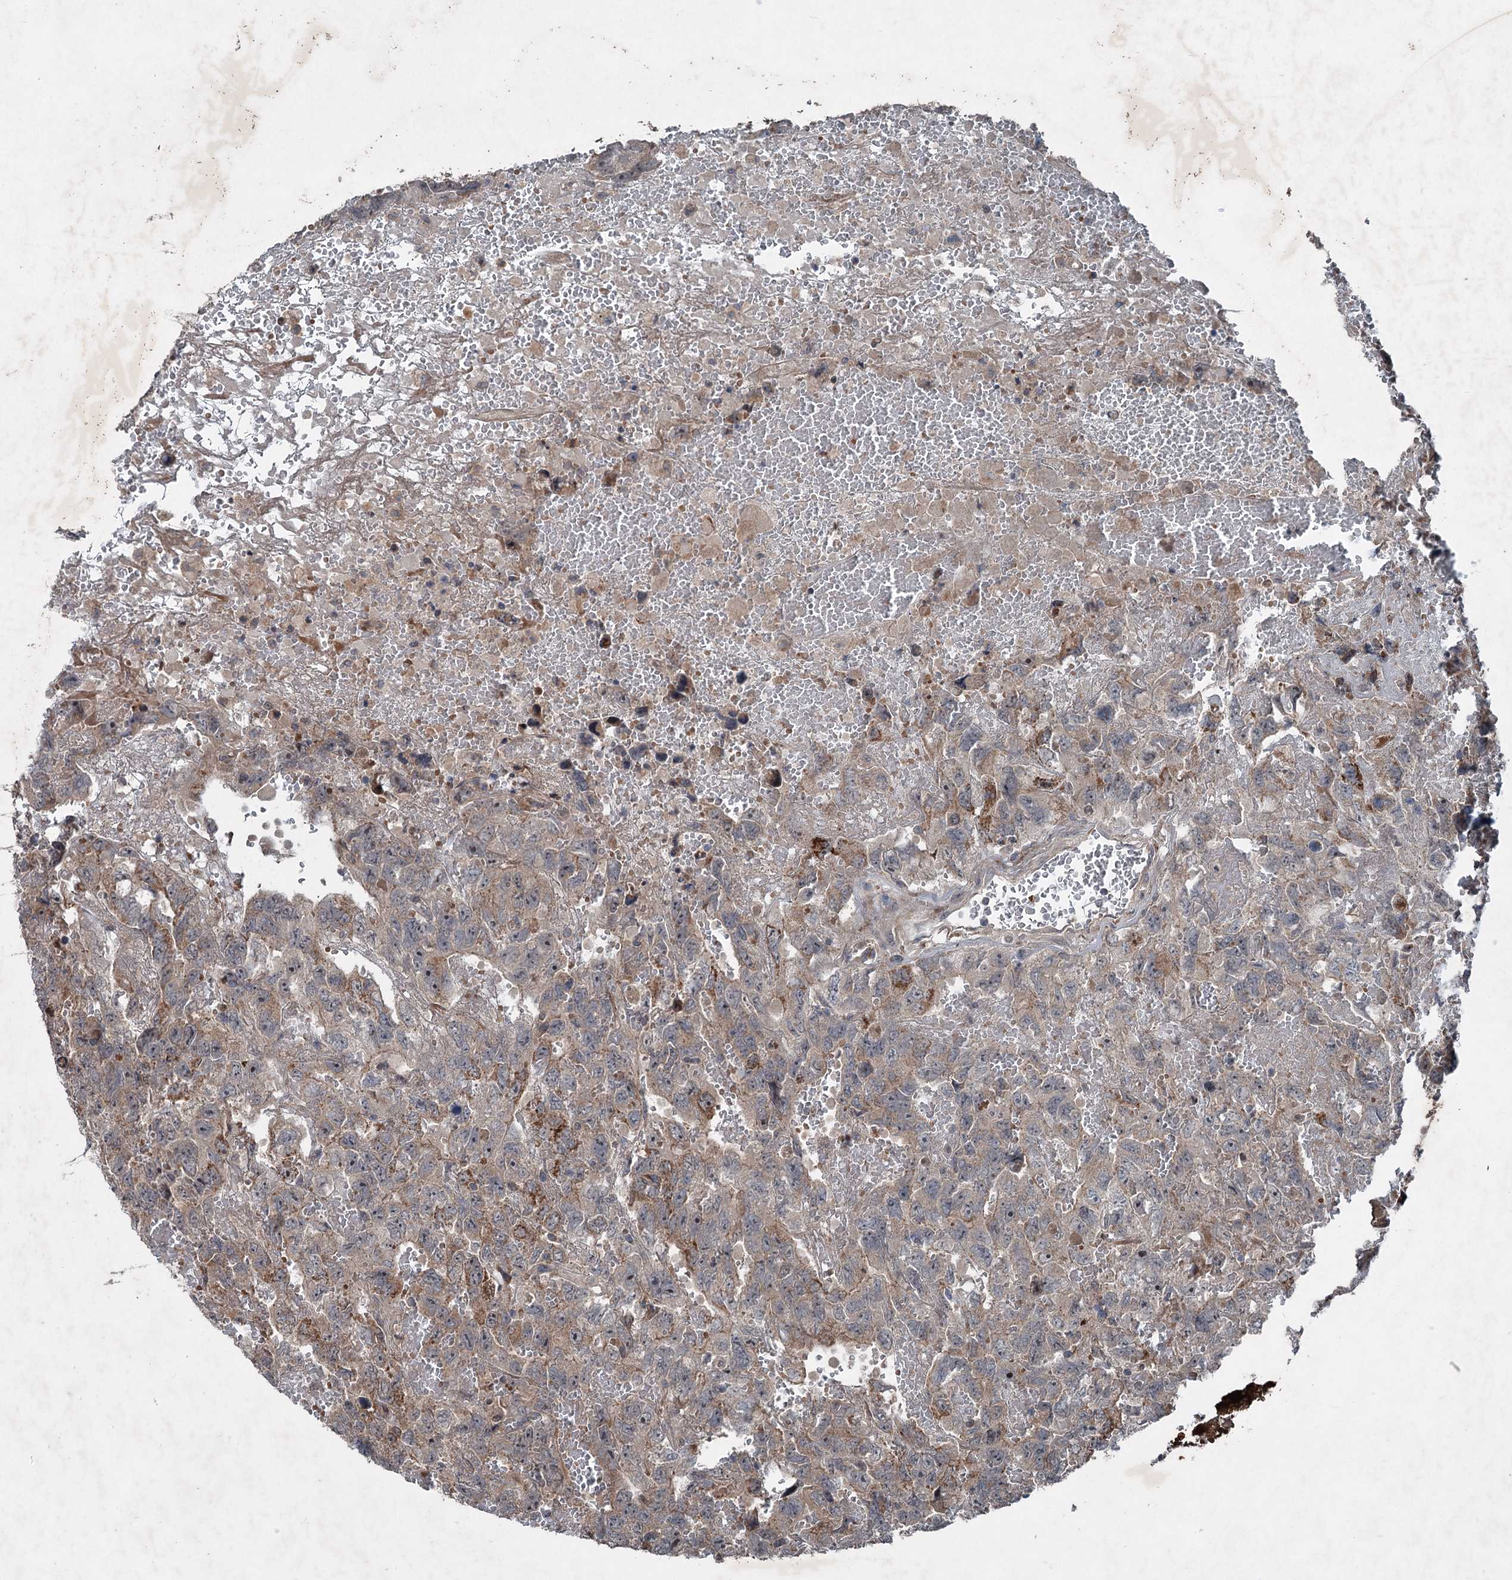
{"staining": {"intensity": "moderate", "quantity": "<25%", "location": "cytoplasmic/membranous"}, "tissue": "testis cancer", "cell_type": "Tumor cells", "image_type": "cancer", "snomed": [{"axis": "morphology", "description": "Carcinoma, Embryonal, NOS"}, {"axis": "topography", "description": "Testis"}], "caption": "A low amount of moderate cytoplasmic/membranous expression is appreciated in approximately <25% of tumor cells in testis cancer tissue.", "gene": "ALAS1", "patient": {"sex": "male", "age": 45}}